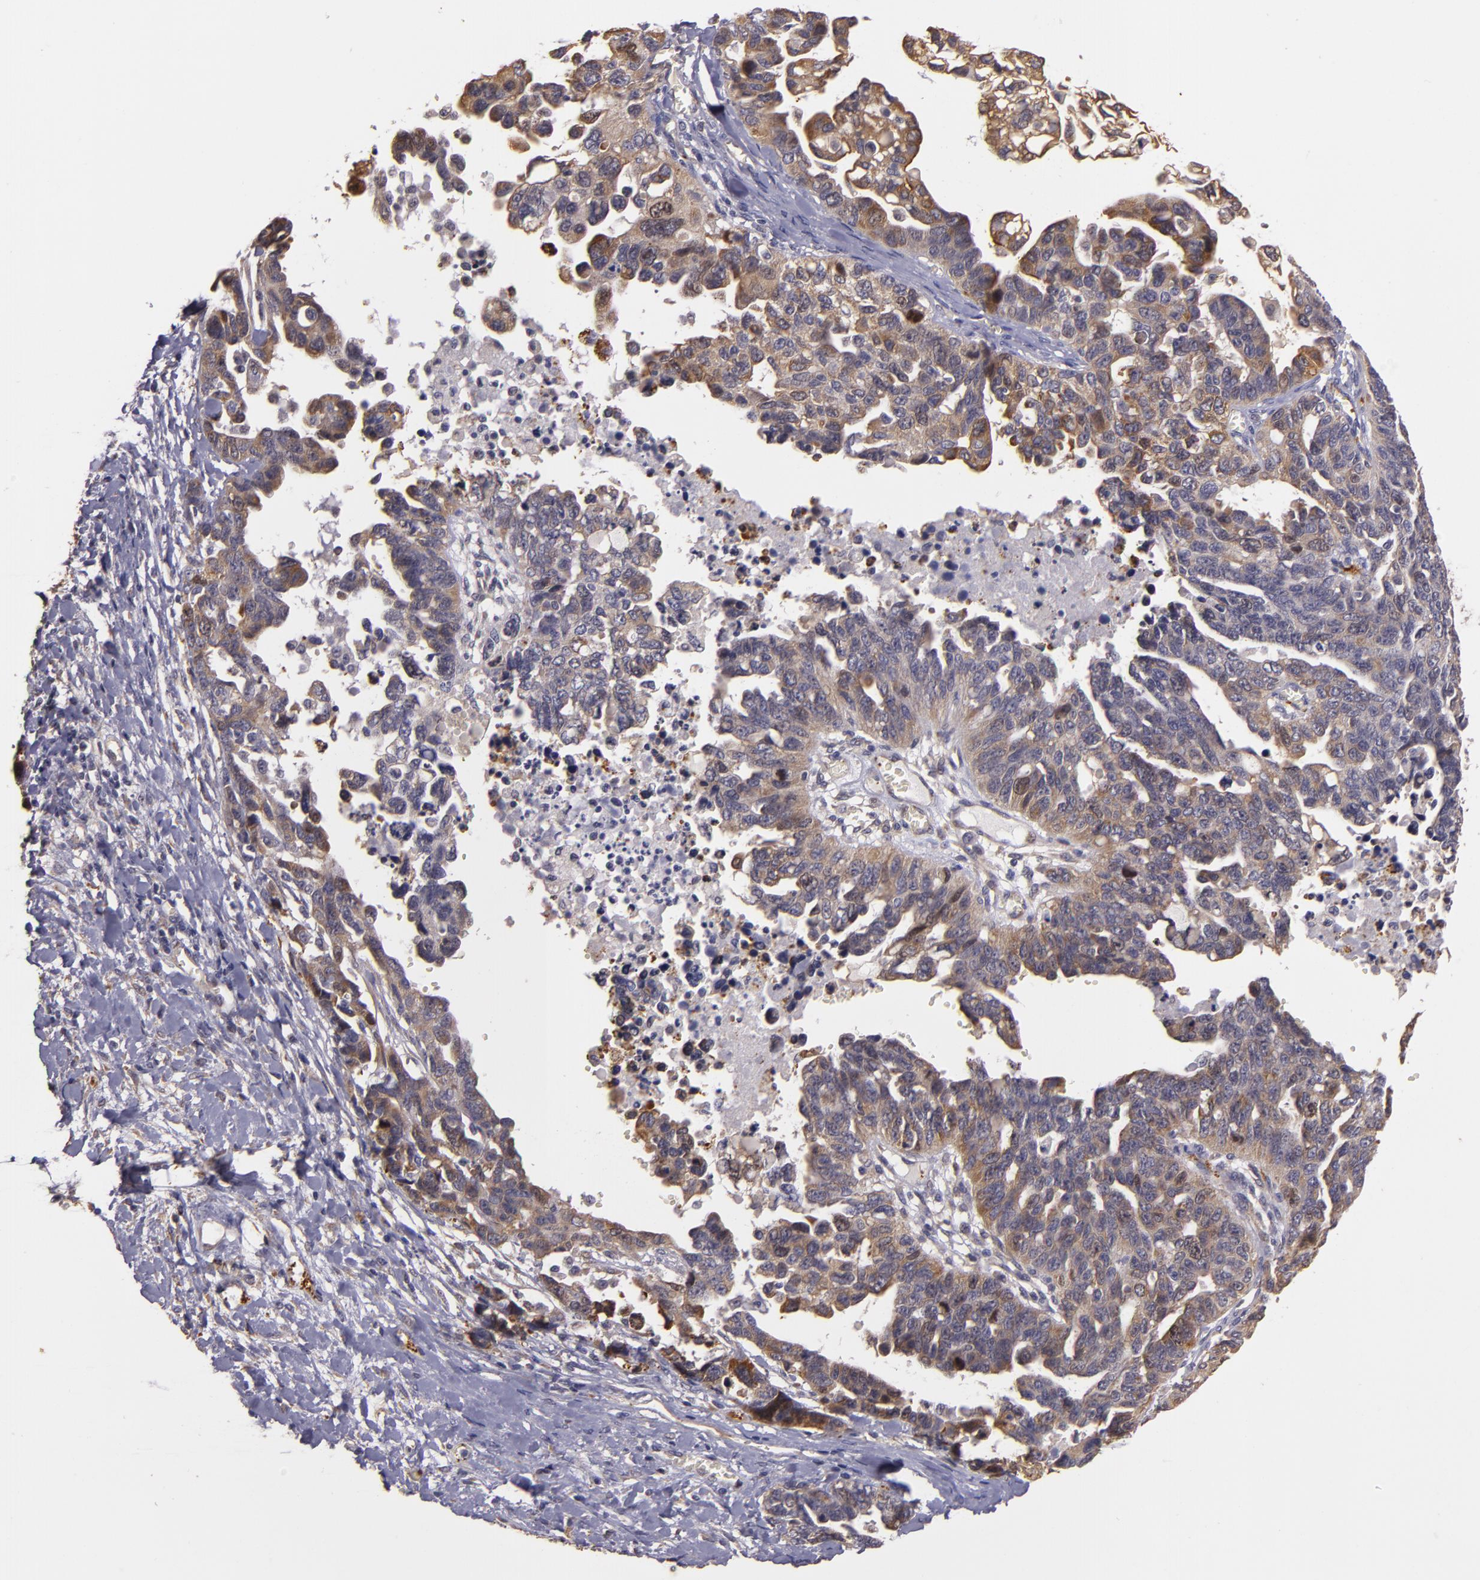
{"staining": {"intensity": "strong", "quantity": "25%-75%", "location": "cytoplasmic/membranous"}, "tissue": "ovarian cancer", "cell_type": "Tumor cells", "image_type": "cancer", "snomed": [{"axis": "morphology", "description": "Cystadenocarcinoma, serous, NOS"}, {"axis": "topography", "description": "Ovary"}], "caption": "Ovarian cancer (serous cystadenocarcinoma) tissue displays strong cytoplasmic/membranous staining in approximately 25%-75% of tumor cells", "gene": "SYTL4", "patient": {"sex": "female", "age": 69}}